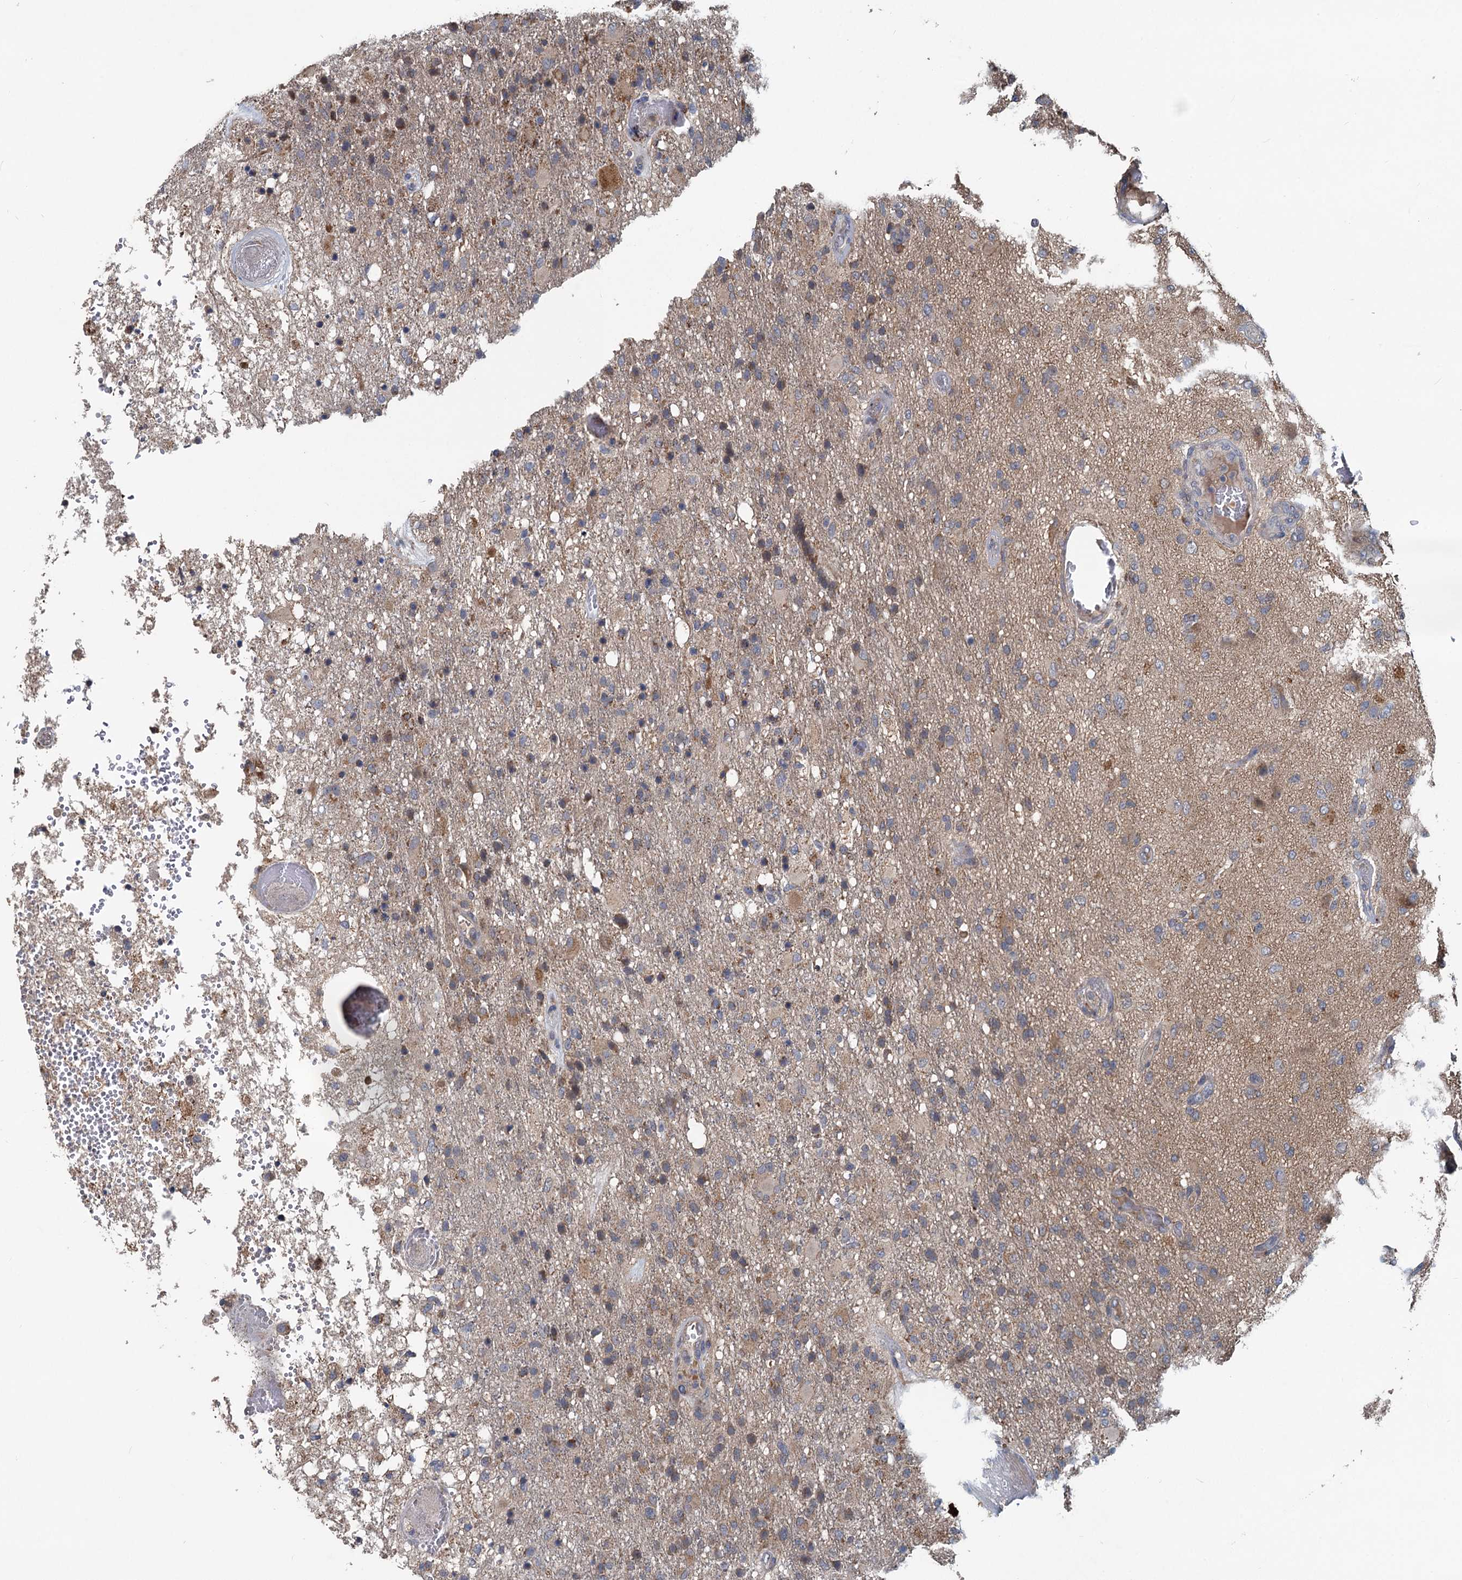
{"staining": {"intensity": "weak", "quantity": "<25%", "location": "cytoplasmic/membranous"}, "tissue": "glioma", "cell_type": "Tumor cells", "image_type": "cancer", "snomed": [{"axis": "morphology", "description": "Glioma, malignant, High grade"}, {"axis": "topography", "description": "Brain"}], "caption": "The micrograph displays no staining of tumor cells in malignant glioma (high-grade).", "gene": "OTUB1", "patient": {"sex": "female", "age": 74}}